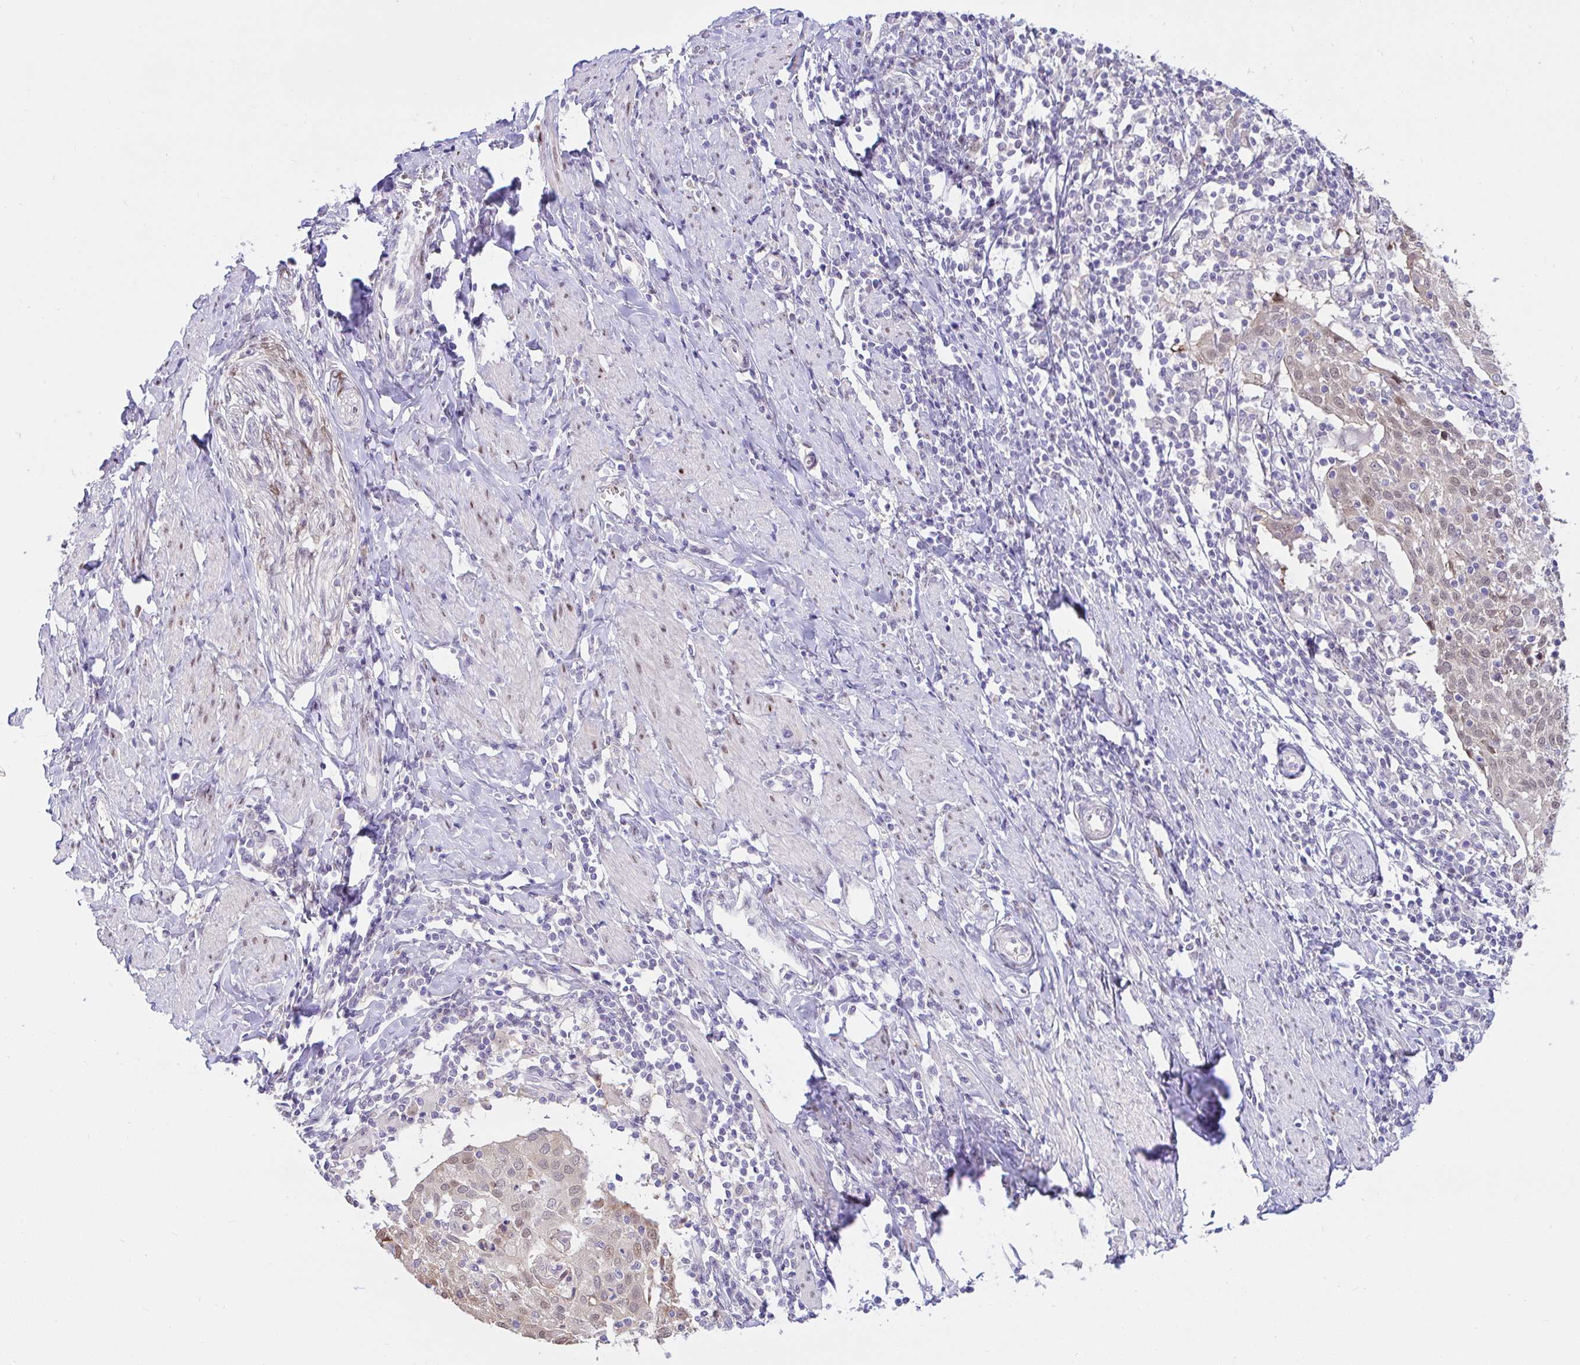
{"staining": {"intensity": "weak", "quantity": "<25%", "location": "nuclear"}, "tissue": "cervical cancer", "cell_type": "Tumor cells", "image_type": "cancer", "snomed": [{"axis": "morphology", "description": "Squamous cell carcinoma, NOS"}, {"axis": "topography", "description": "Cervix"}], "caption": "Cervical cancer was stained to show a protein in brown. There is no significant expression in tumor cells.", "gene": "ZNF485", "patient": {"sex": "female", "age": 52}}